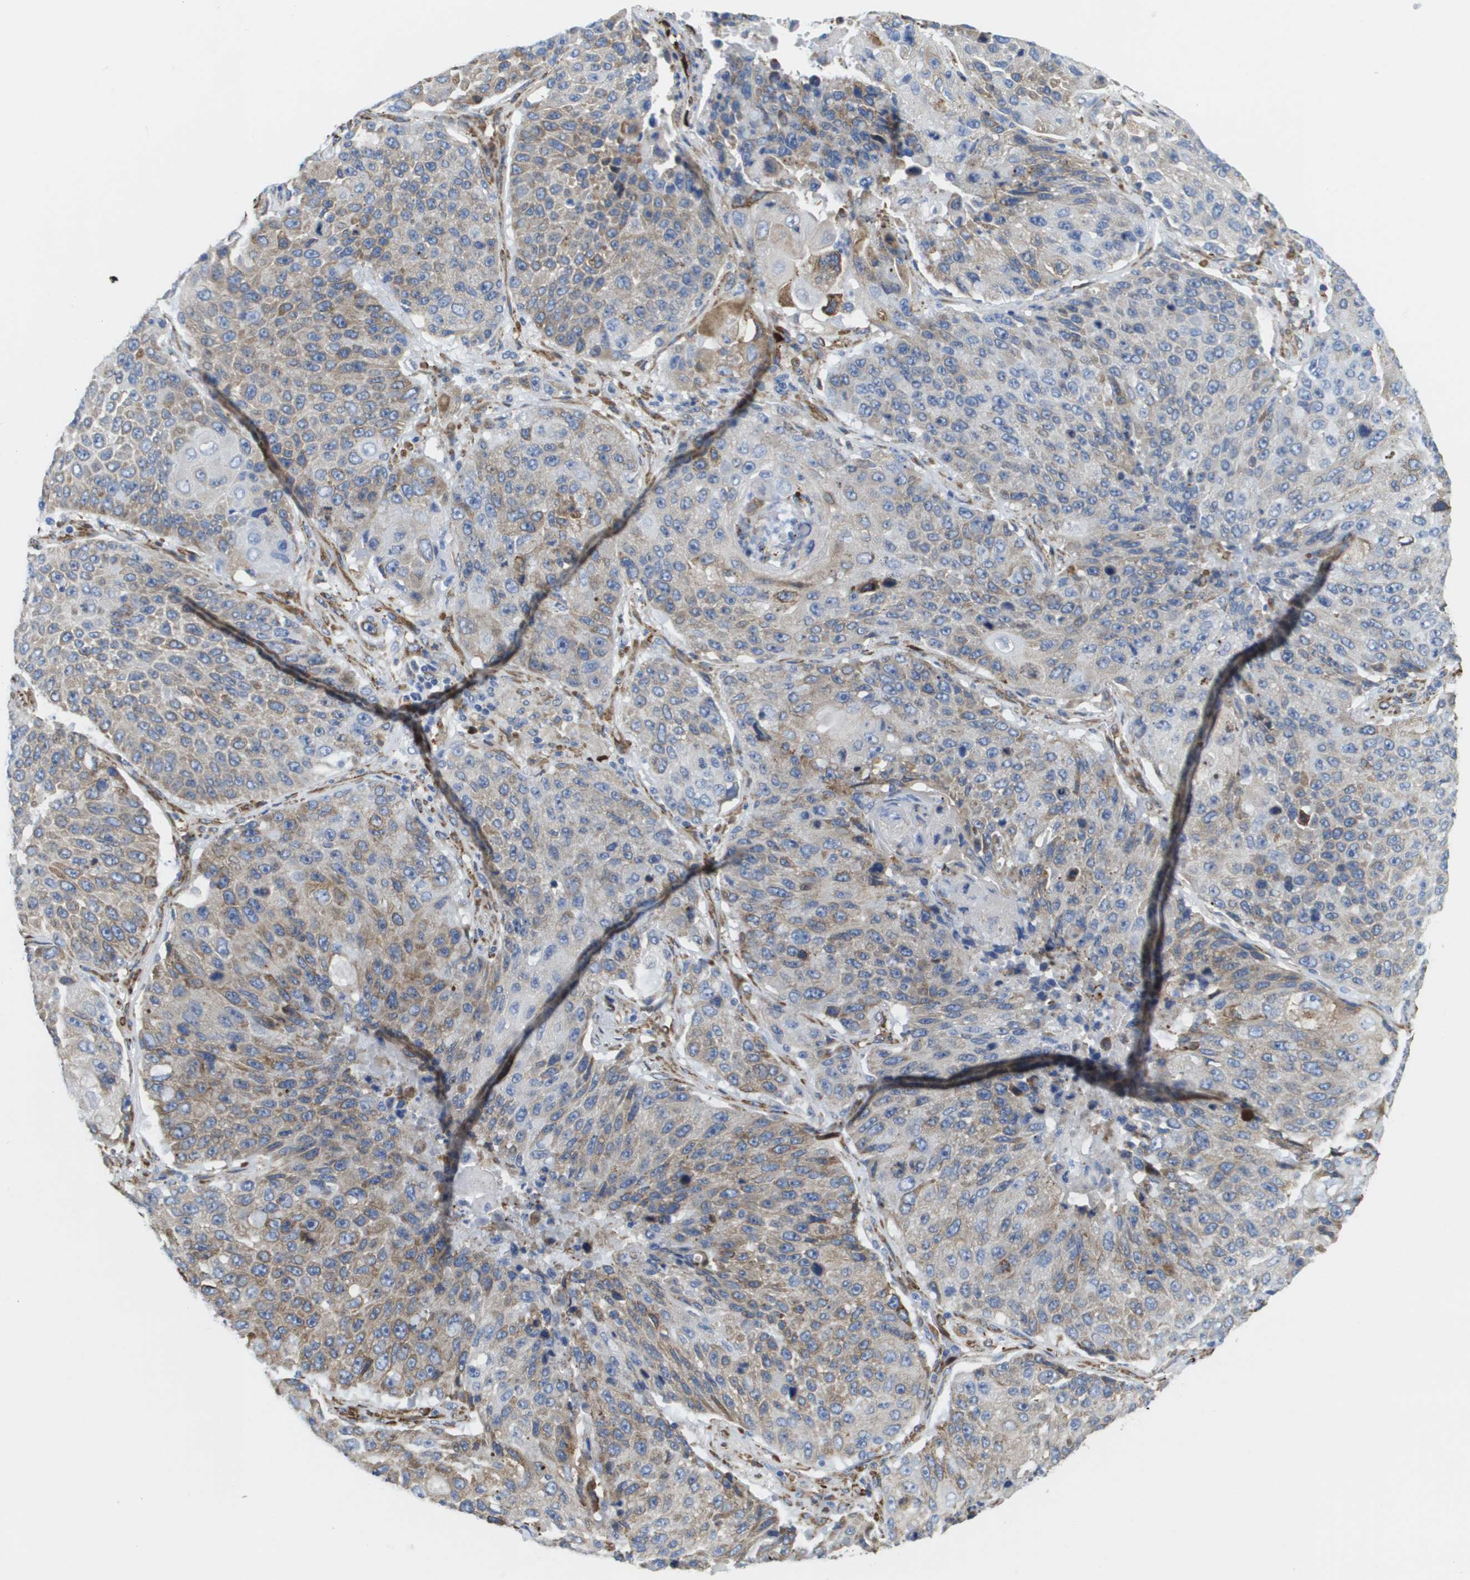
{"staining": {"intensity": "weak", "quantity": "25%-75%", "location": "cytoplasmic/membranous"}, "tissue": "lung cancer", "cell_type": "Tumor cells", "image_type": "cancer", "snomed": [{"axis": "morphology", "description": "Squamous cell carcinoma, NOS"}, {"axis": "topography", "description": "Lung"}], "caption": "Immunohistochemical staining of lung cancer (squamous cell carcinoma) shows low levels of weak cytoplasmic/membranous protein staining in about 25%-75% of tumor cells.", "gene": "ST3GAL2", "patient": {"sex": "male", "age": 61}}